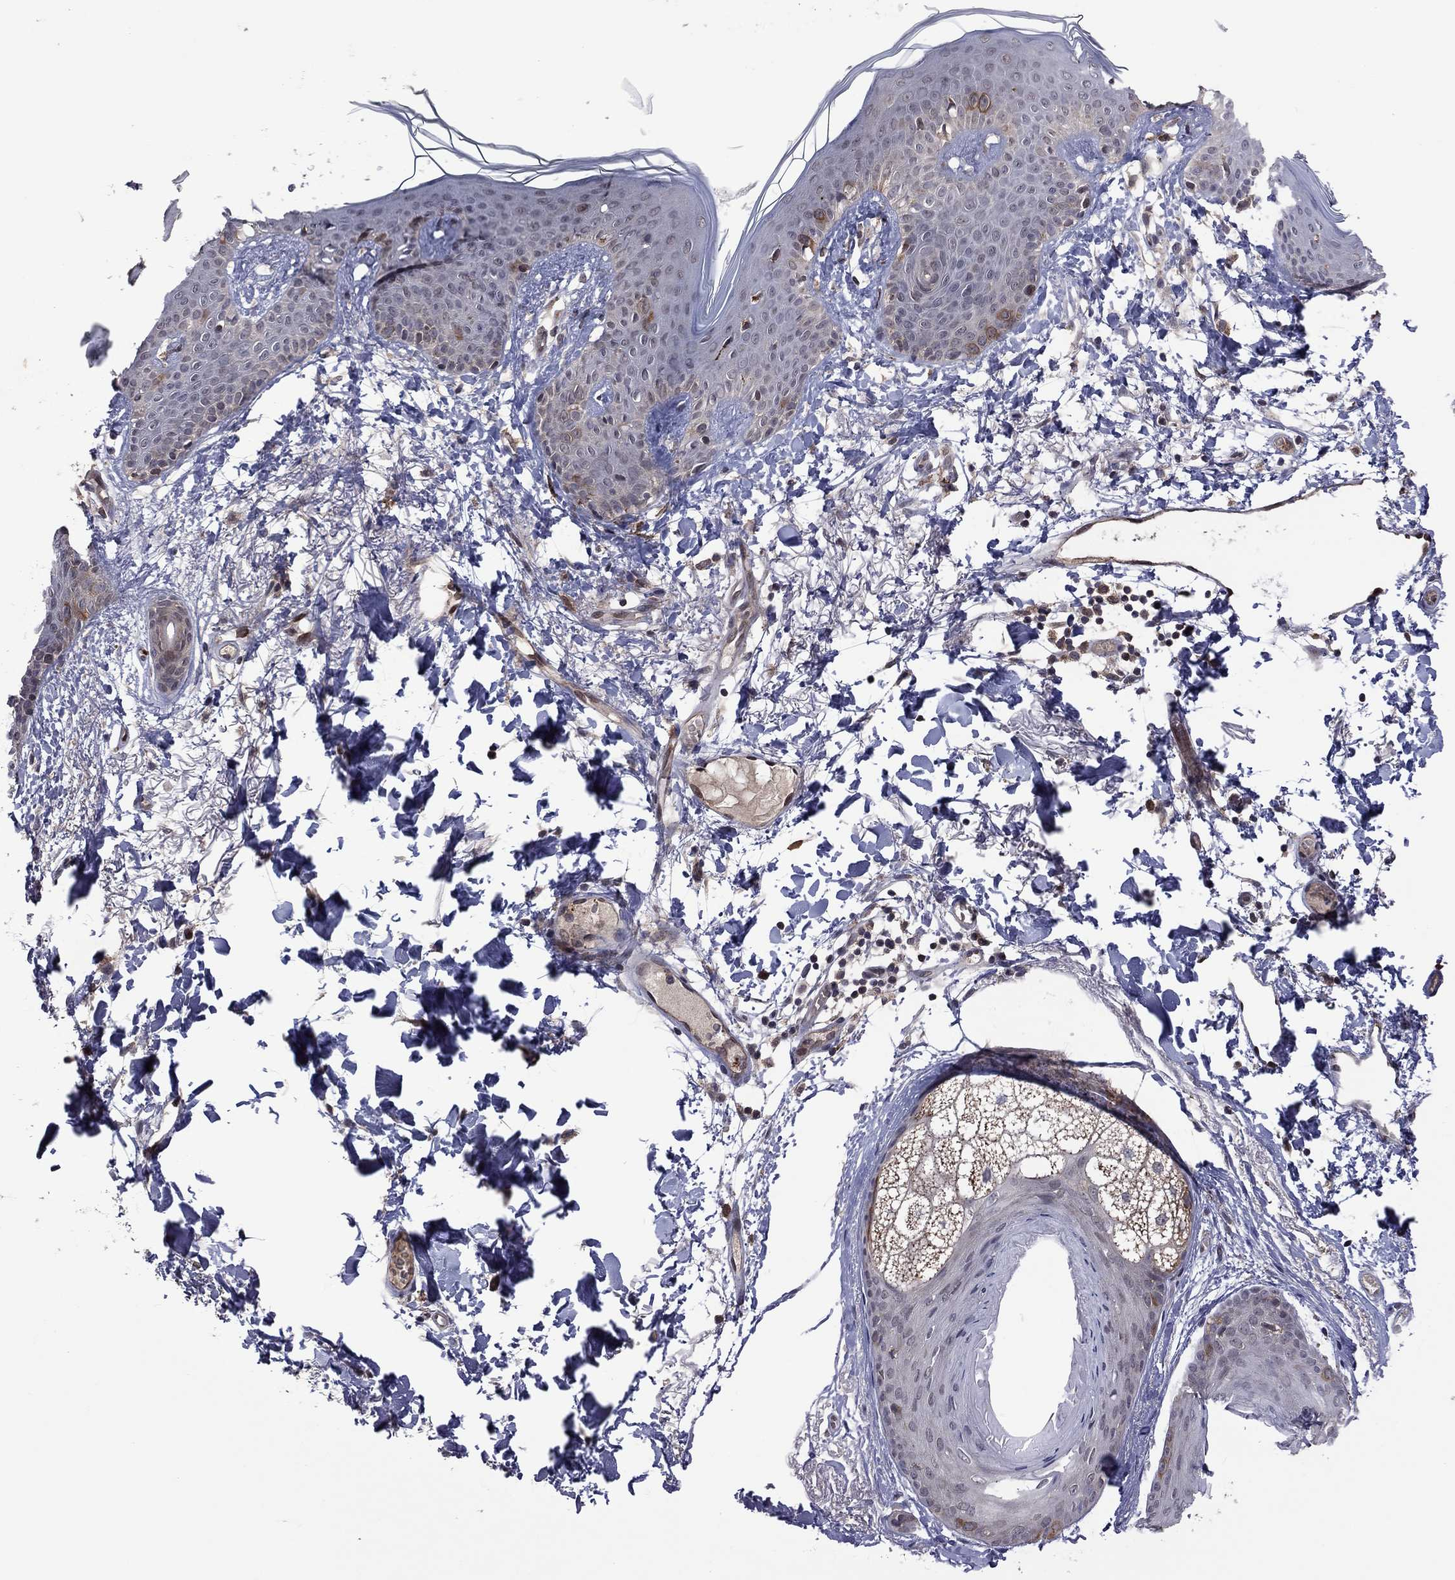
{"staining": {"intensity": "negative", "quantity": "none", "location": "none"}, "tissue": "skin cancer", "cell_type": "Tumor cells", "image_type": "cancer", "snomed": [{"axis": "morphology", "description": "Normal tissue, NOS"}, {"axis": "morphology", "description": "Basal cell carcinoma"}, {"axis": "topography", "description": "Skin"}], "caption": "This is a photomicrograph of immunohistochemistry (IHC) staining of basal cell carcinoma (skin), which shows no expression in tumor cells.", "gene": "GPAA1", "patient": {"sex": "male", "age": 84}}